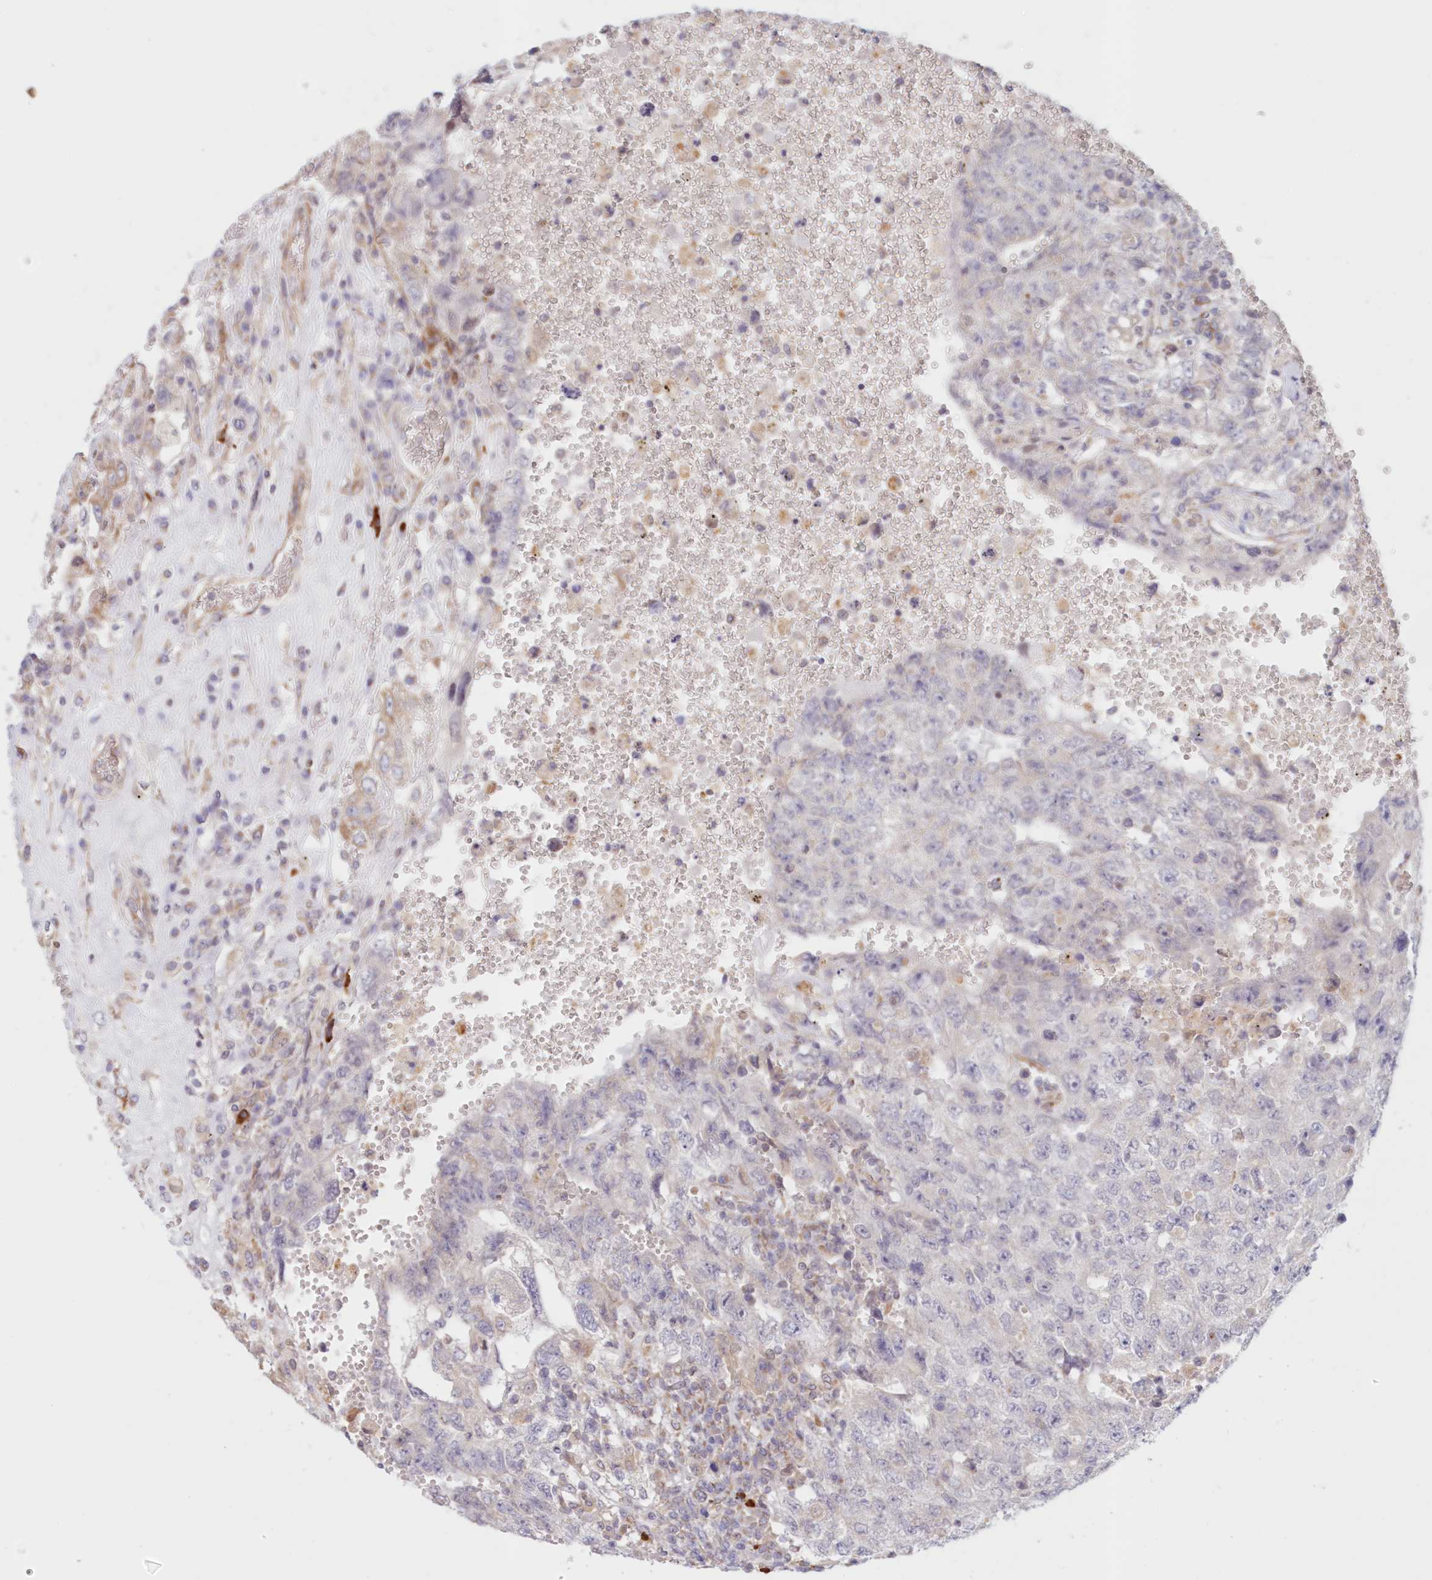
{"staining": {"intensity": "negative", "quantity": "none", "location": "none"}, "tissue": "testis cancer", "cell_type": "Tumor cells", "image_type": "cancer", "snomed": [{"axis": "morphology", "description": "Carcinoma, Embryonal, NOS"}, {"axis": "topography", "description": "Testis"}], "caption": "Immunohistochemistry (IHC) photomicrograph of neoplastic tissue: testis cancer (embryonal carcinoma) stained with DAB (3,3'-diaminobenzidine) displays no significant protein positivity in tumor cells.", "gene": "PCYOX1L", "patient": {"sex": "male", "age": 26}}